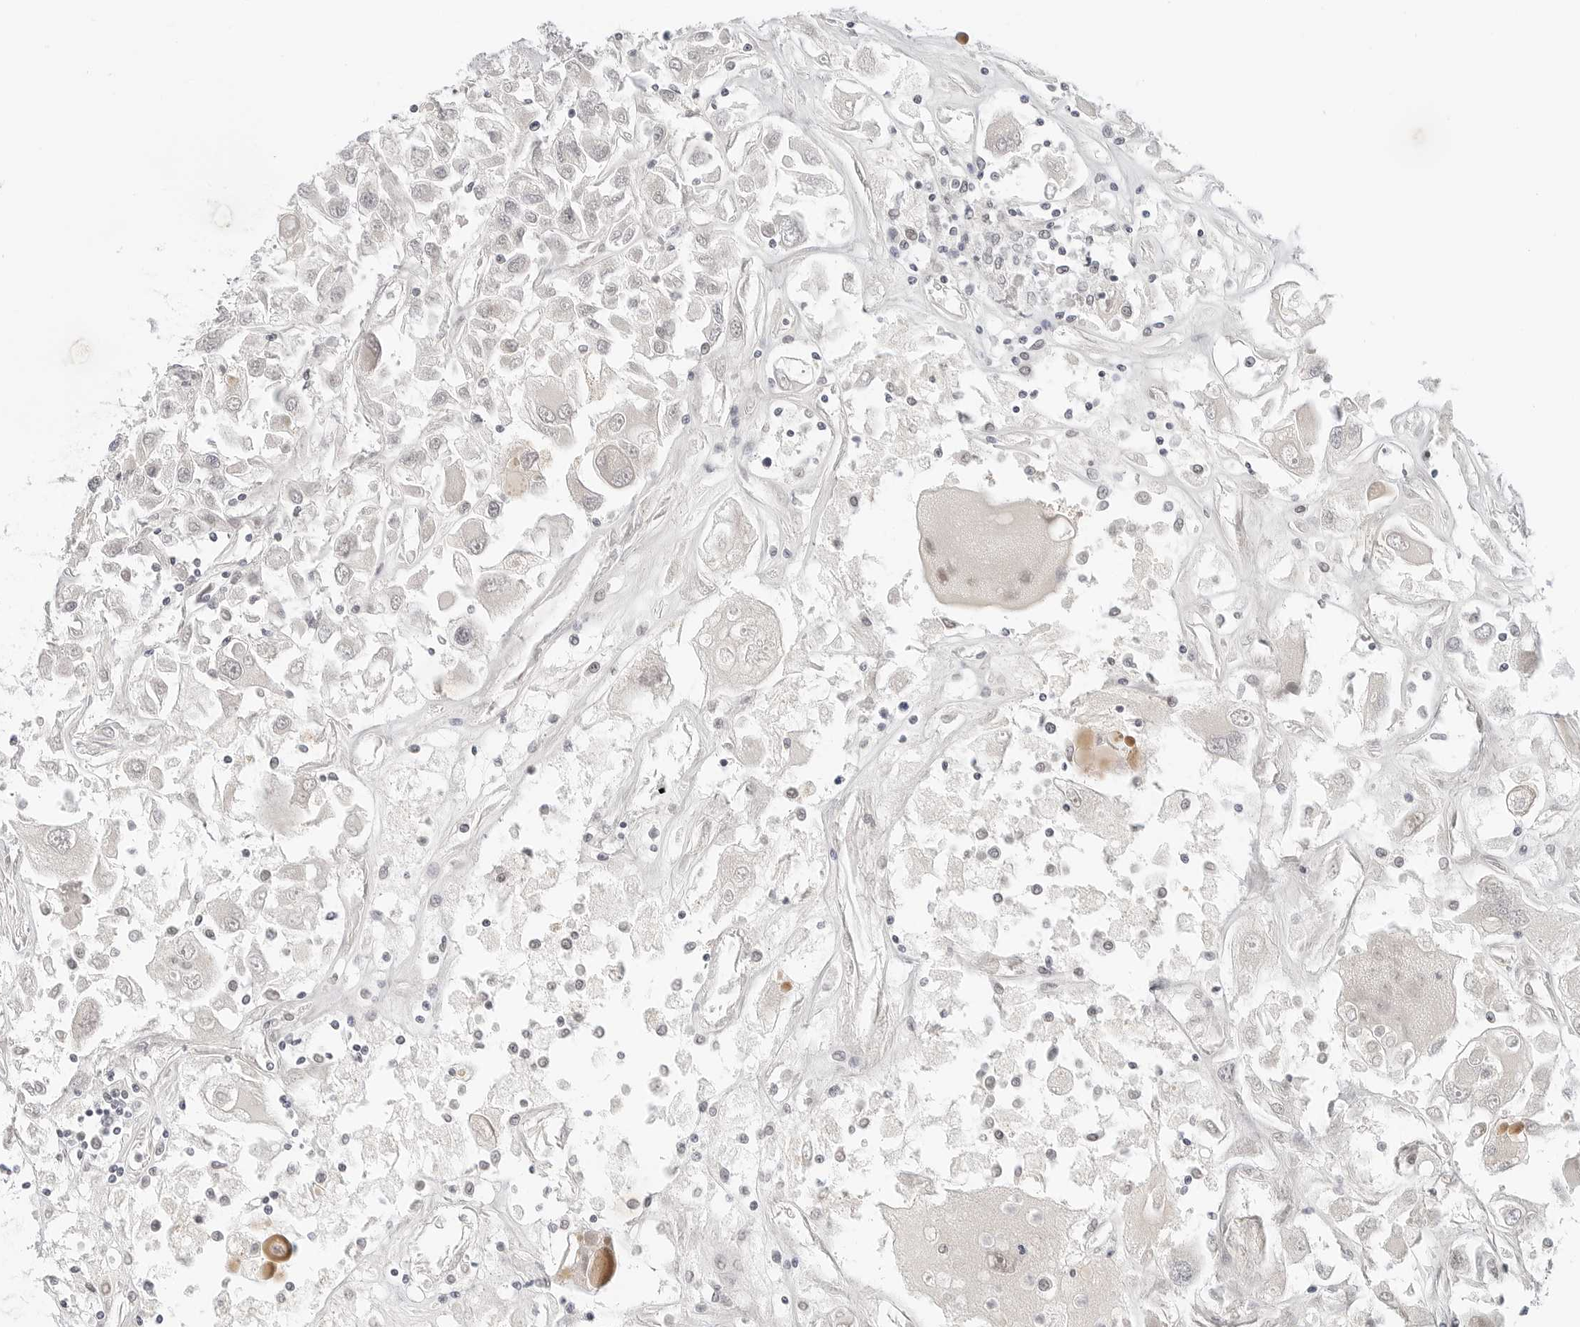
{"staining": {"intensity": "negative", "quantity": "none", "location": "none"}, "tissue": "renal cancer", "cell_type": "Tumor cells", "image_type": "cancer", "snomed": [{"axis": "morphology", "description": "Adenocarcinoma, NOS"}, {"axis": "topography", "description": "Kidney"}], "caption": "DAB immunohistochemical staining of renal adenocarcinoma exhibits no significant staining in tumor cells.", "gene": "TSEN2", "patient": {"sex": "female", "age": 52}}